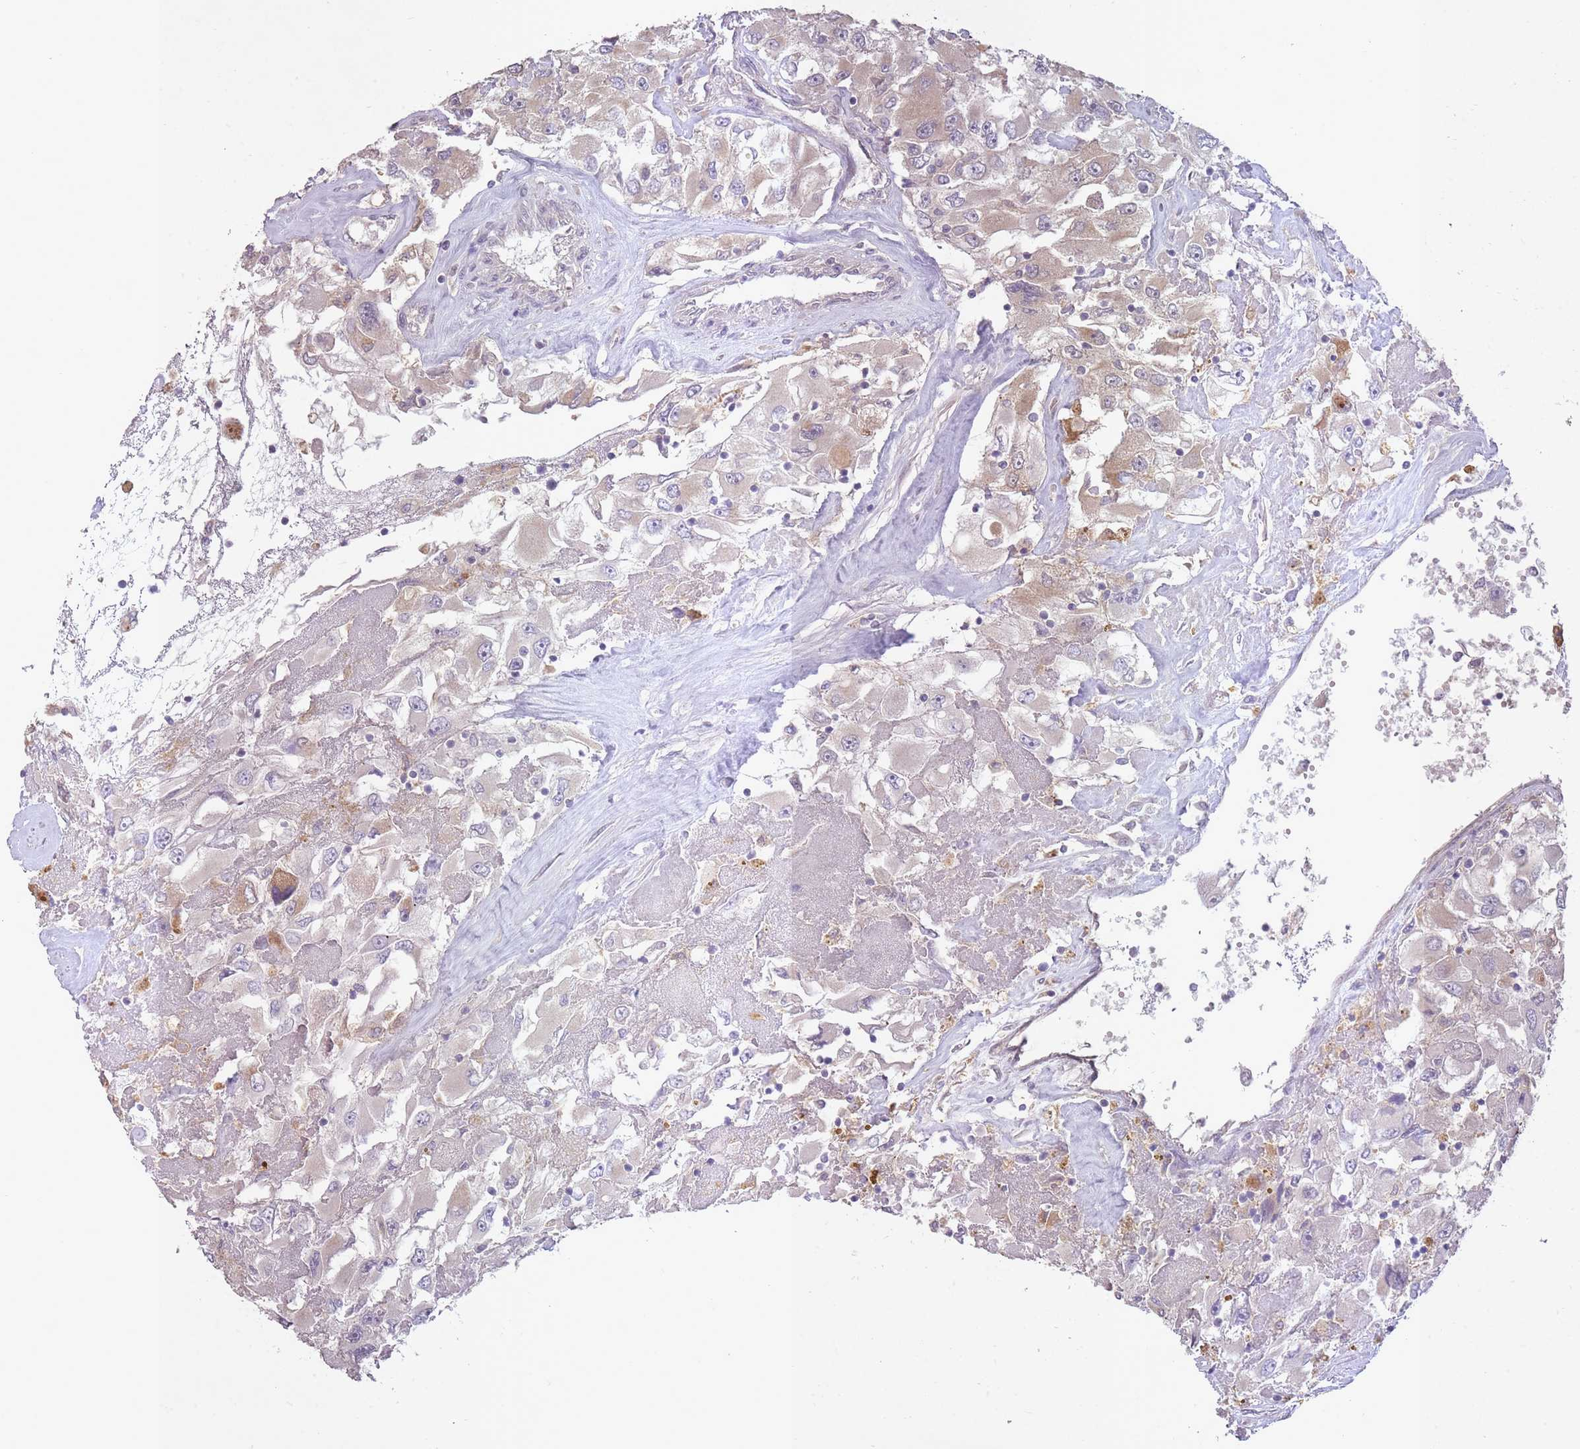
{"staining": {"intensity": "weak", "quantity": "25%-75%", "location": "cytoplasmic/membranous"}, "tissue": "renal cancer", "cell_type": "Tumor cells", "image_type": "cancer", "snomed": [{"axis": "morphology", "description": "Adenocarcinoma, NOS"}, {"axis": "topography", "description": "Kidney"}], "caption": "IHC histopathology image of neoplastic tissue: renal cancer (adenocarcinoma) stained using immunohistochemistry (IHC) shows low levels of weak protein expression localized specifically in the cytoplasmic/membranous of tumor cells, appearing as a cytoplasmic/membranous brown color.", "gene": "LRATD2", "patient": {"sex": "female", "age": 52}}